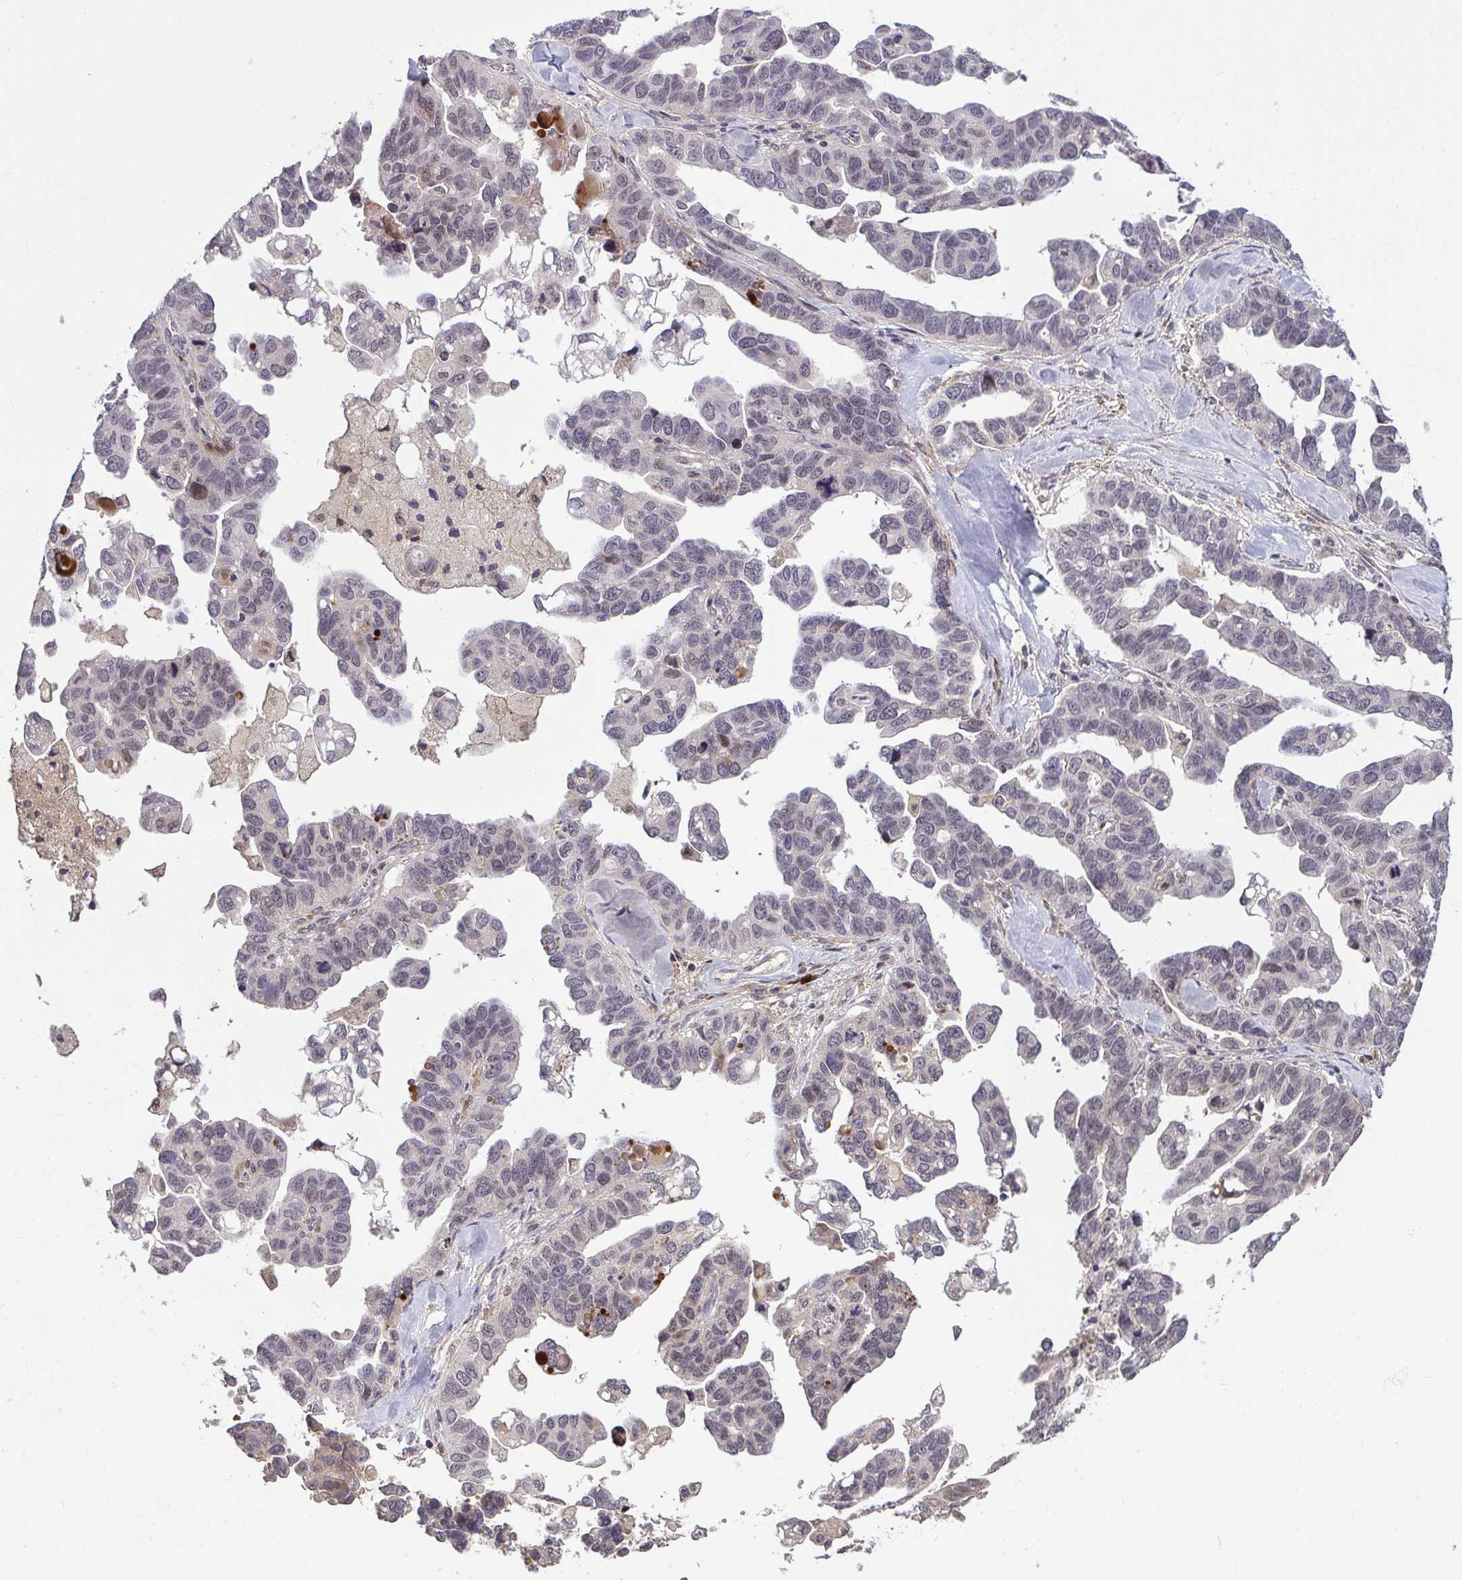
{"staining": {"intensity": "weak", "quantity": "25%-75%", "location": "nuclear"}, "tissue": "ovarian cancer", "cell_type": "Tumor cells", "image_type": "cancer", "snomed": [{"axis": "morphology", "description": "Cystadenocarcinoma, serous, NOS"}, {"axis": "topography", "description": "Ovary"}], "caption": "Protein staining of ovarian cancer (serous cystadenocarcinoma) tissue exhibits weak nuclear expression in approximately 25%-75% of tumor cells.", "gene": "ZSCAN9", "patient": {"sex": "female", "age": 69}}